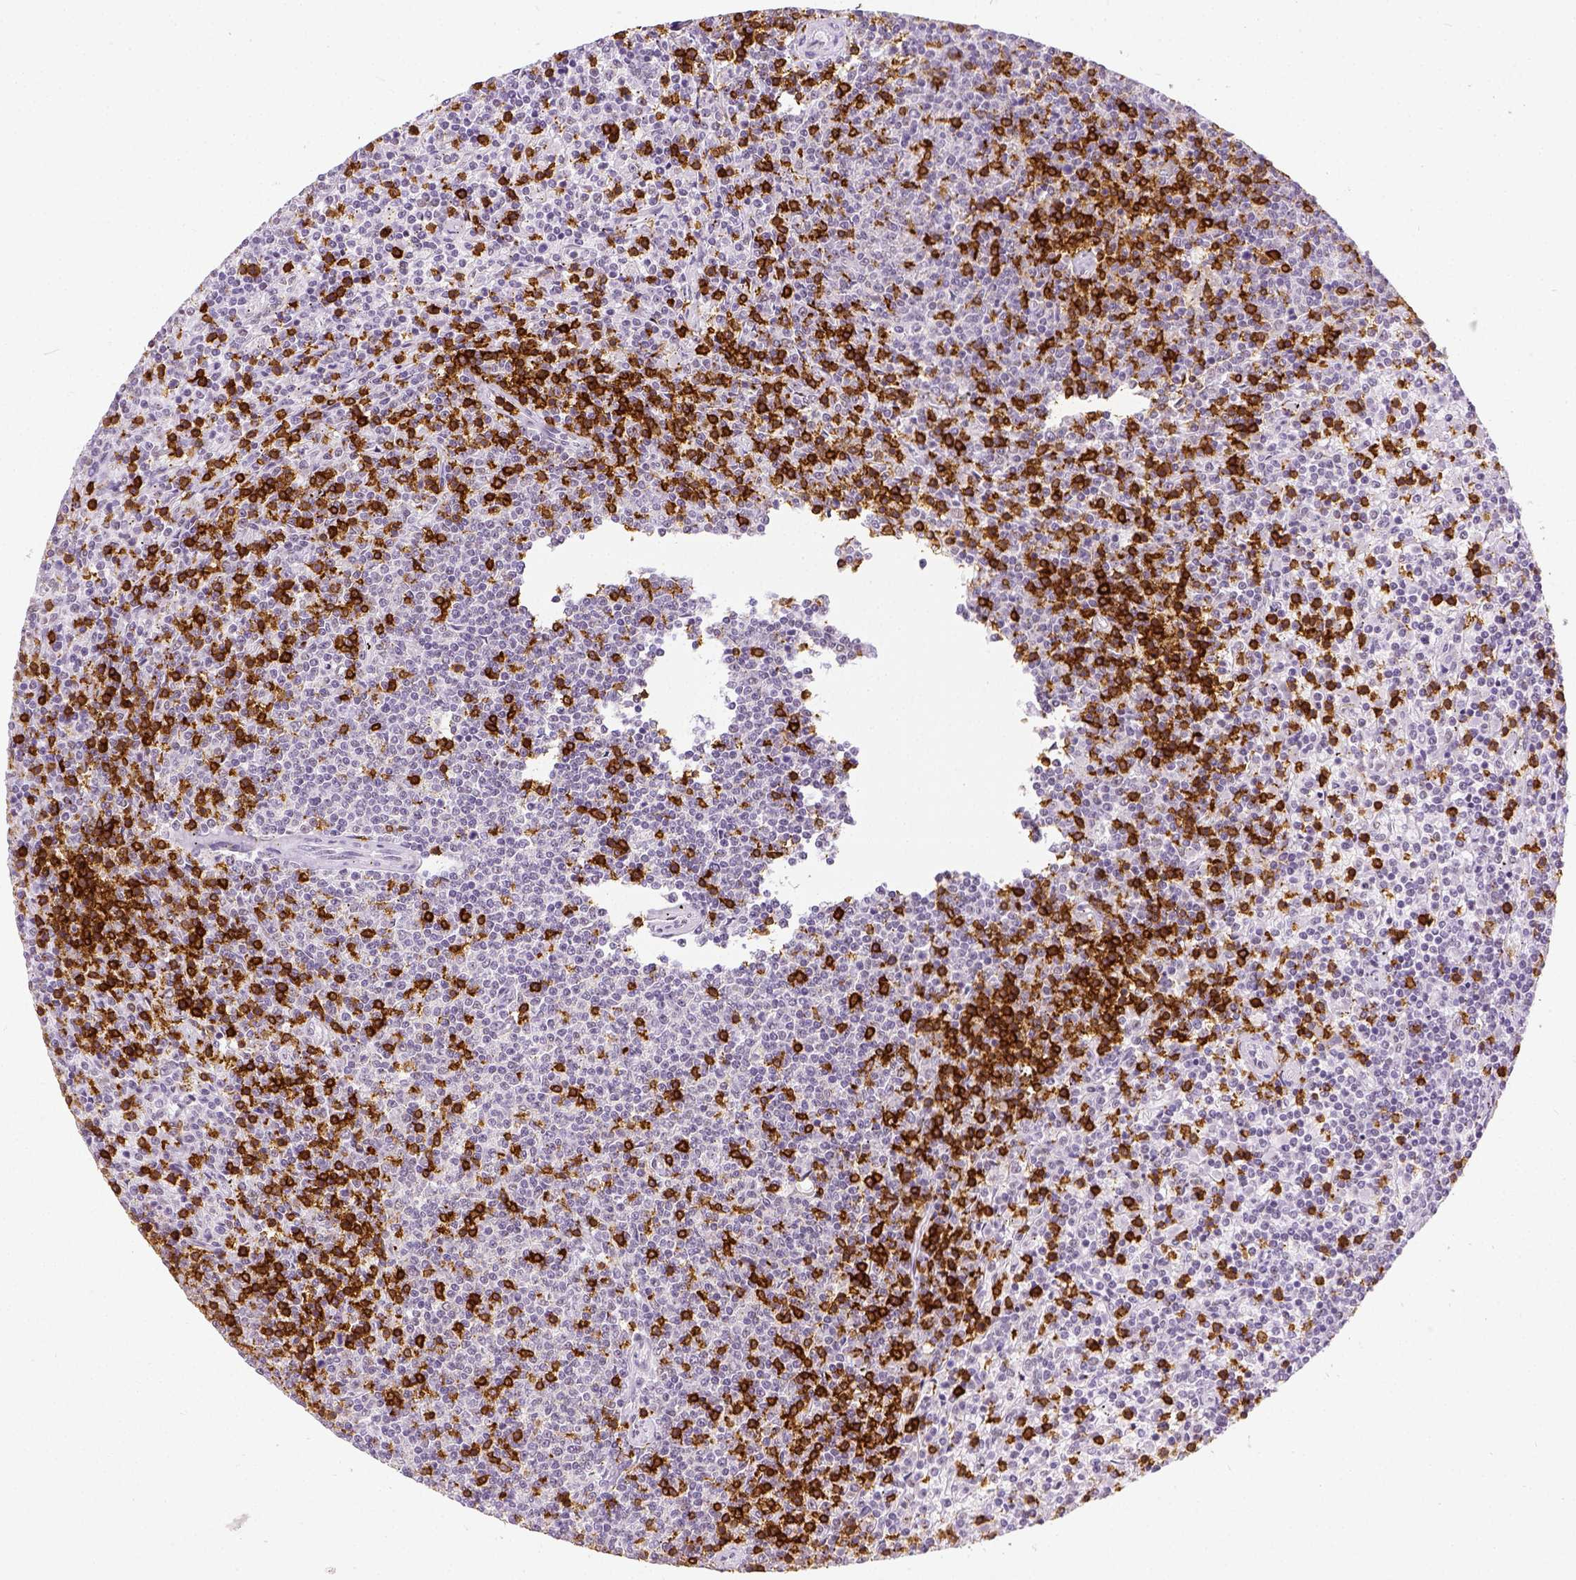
{"staining": {"intensity": "negative", "quantity": "none", "location": "none"}, "tissue": "lymphoma", "cell_type": "Tumor cells", "image_type": "cancer", "snomed": [{"axis": "morphology", "description": "Malignant lymphoma, non-Hodgkin's type, Low grade"}, {"axis": "topography", "description": "Spleen"}], "caption": "This is an immunohistochemistry image of human lymphoma. There is no staining in tumor cells.", "gene": "CD3E", "patient": {"sex": "female", "age": 50}}